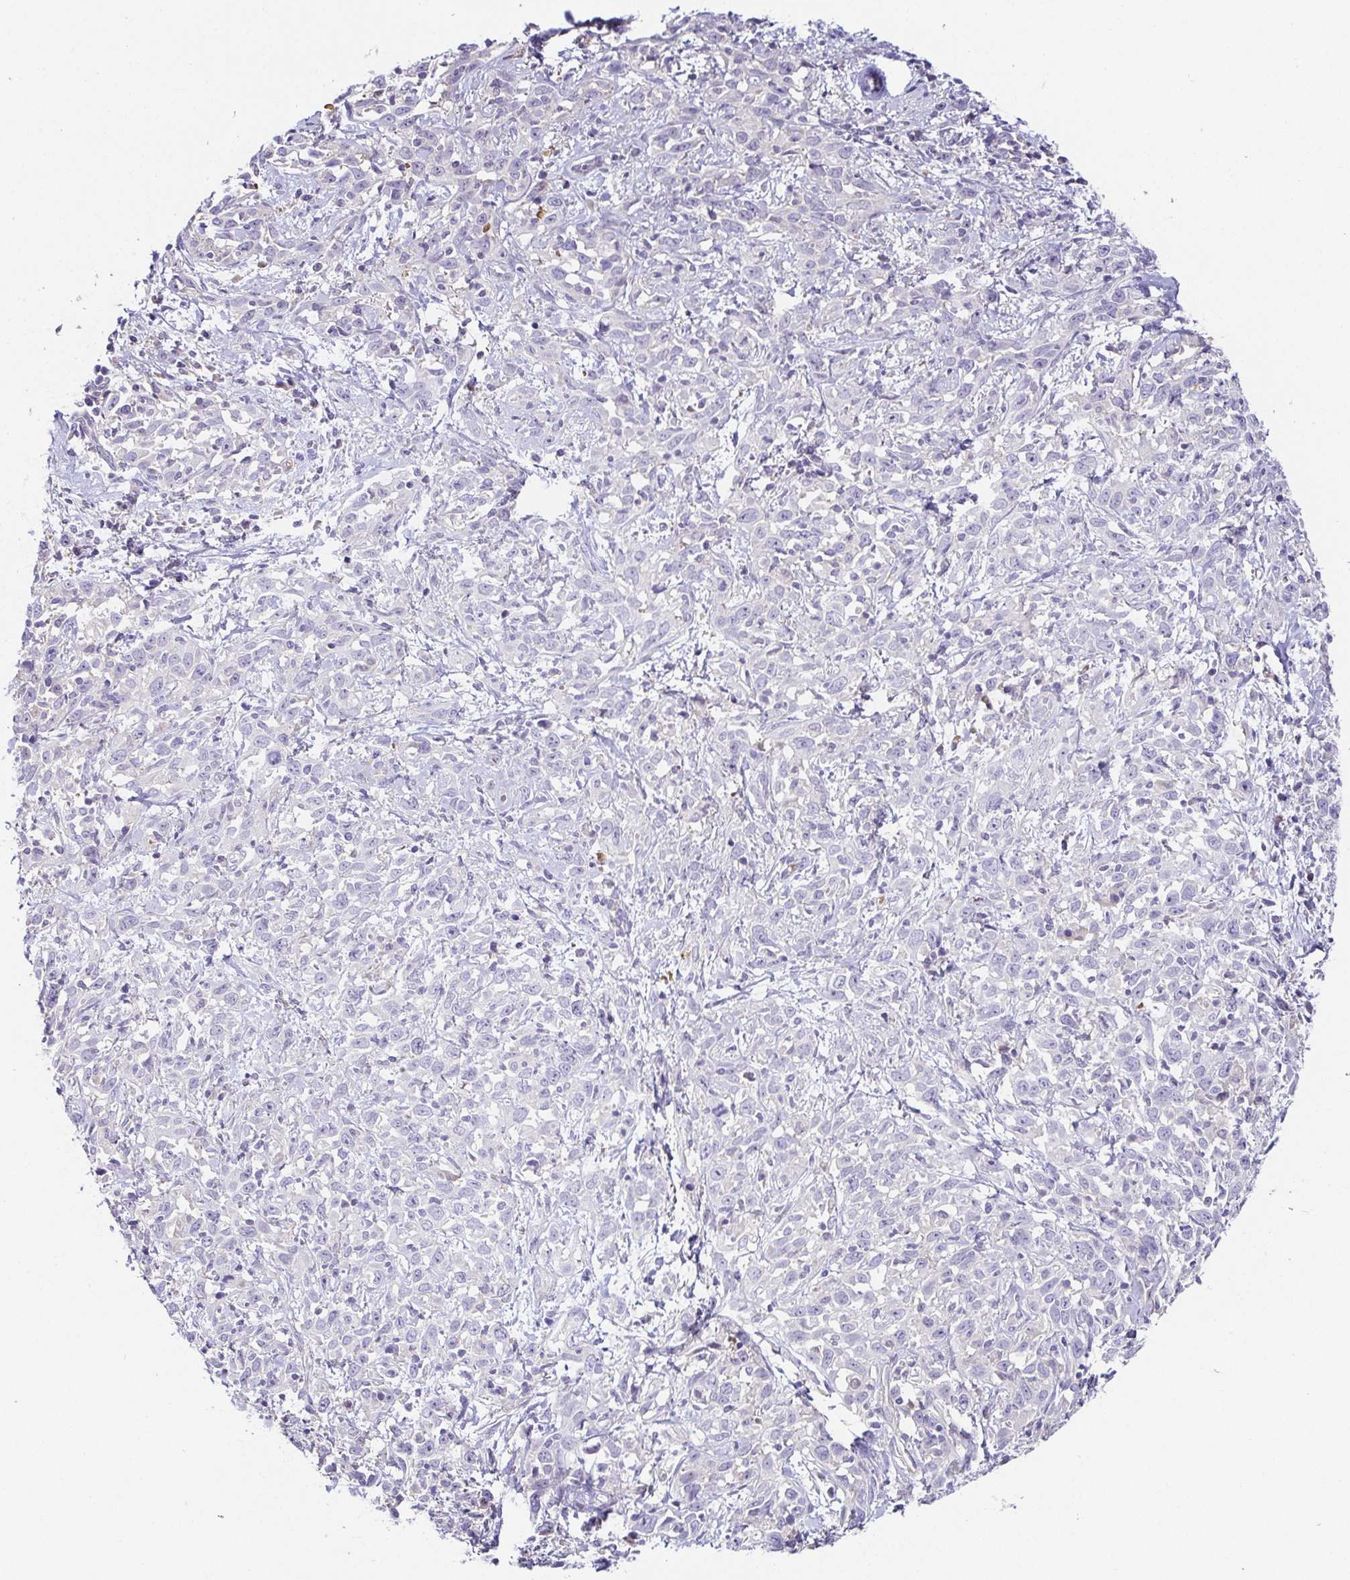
{"staining": {"intensity": "negative", "quantity": "none", "location": "none"}, "tissue": "cervical cancer", "cell_type": "Tumor cells", "image_type": "cancer", "snomed": [{"axis": "morphology", "description": "Adenocarcinoma, NOS"}, {"axis": "topography", "description": "Cervix"}], "caption": "Tumor cells show no significant protein staining in adenocarcinoma (cervical). The staining is performed using DAB (3,3'-diaminobenzidine) brown chromogen with nuclei counter-stained in using hematoxylin.", "gene": "FAM162B", "patient": {"sex": "female", "age": 40}}